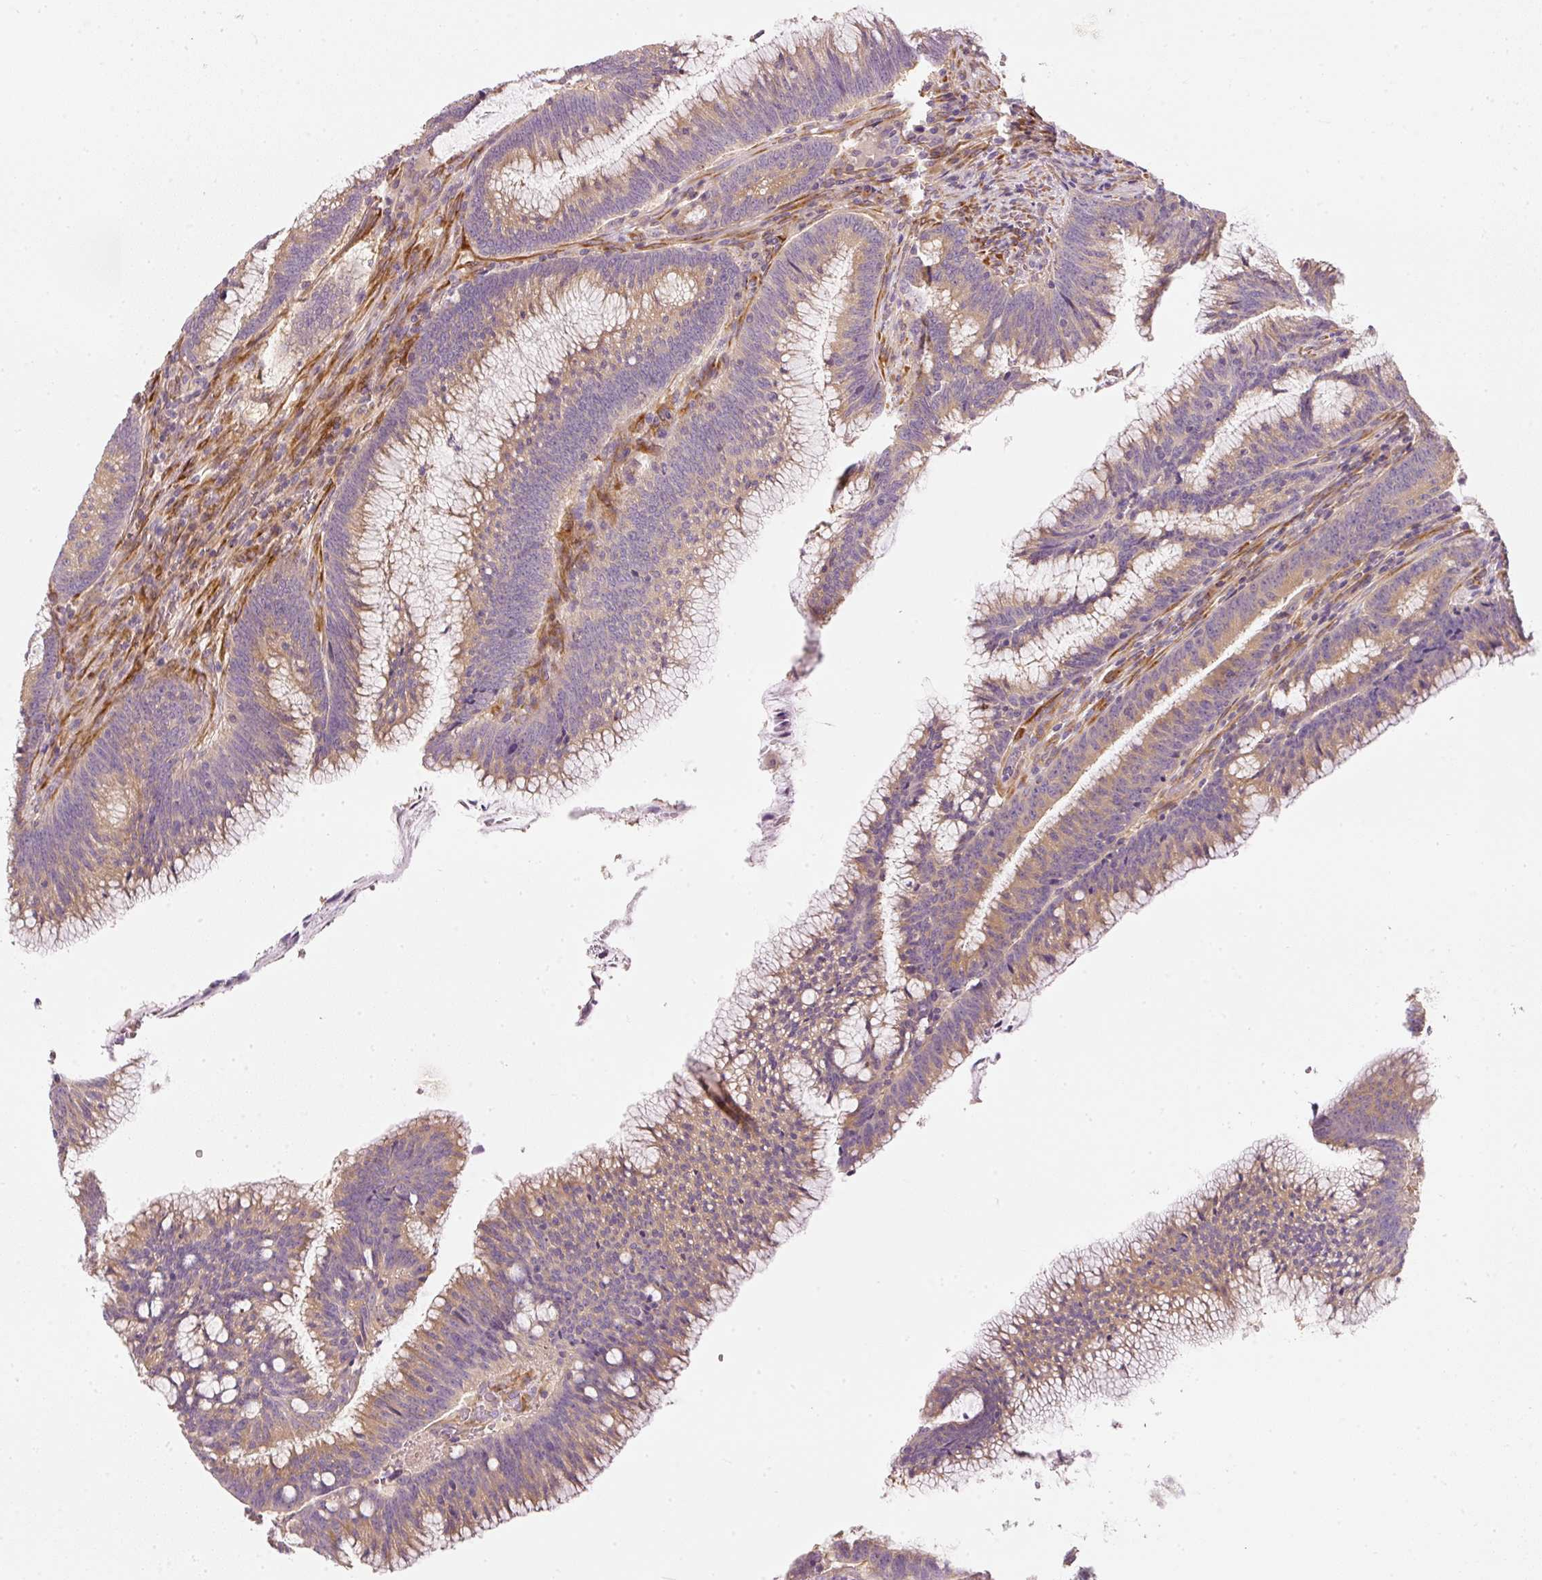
{"staining": {"intensity": "moderate", "quantity": "25%-75%", "location": "cytoplasmic/membranous"}, "tissue": "colorectal cancer", "cell_type": "Tumor cells", "image_type": "cancer", "snomed": [{"axis": "morphology", "description": "Adenocarcinoma, NOS"}, {"axis": "topography", "description": "Rectum"}], "caption": "A histopathology image of human colorectal cancer stained for a protein displays moderate cytoplasmic/membranous brown staining in tumor cells.", "gene": "RNF167", "patient": {"sex": "female", "age": 77}}